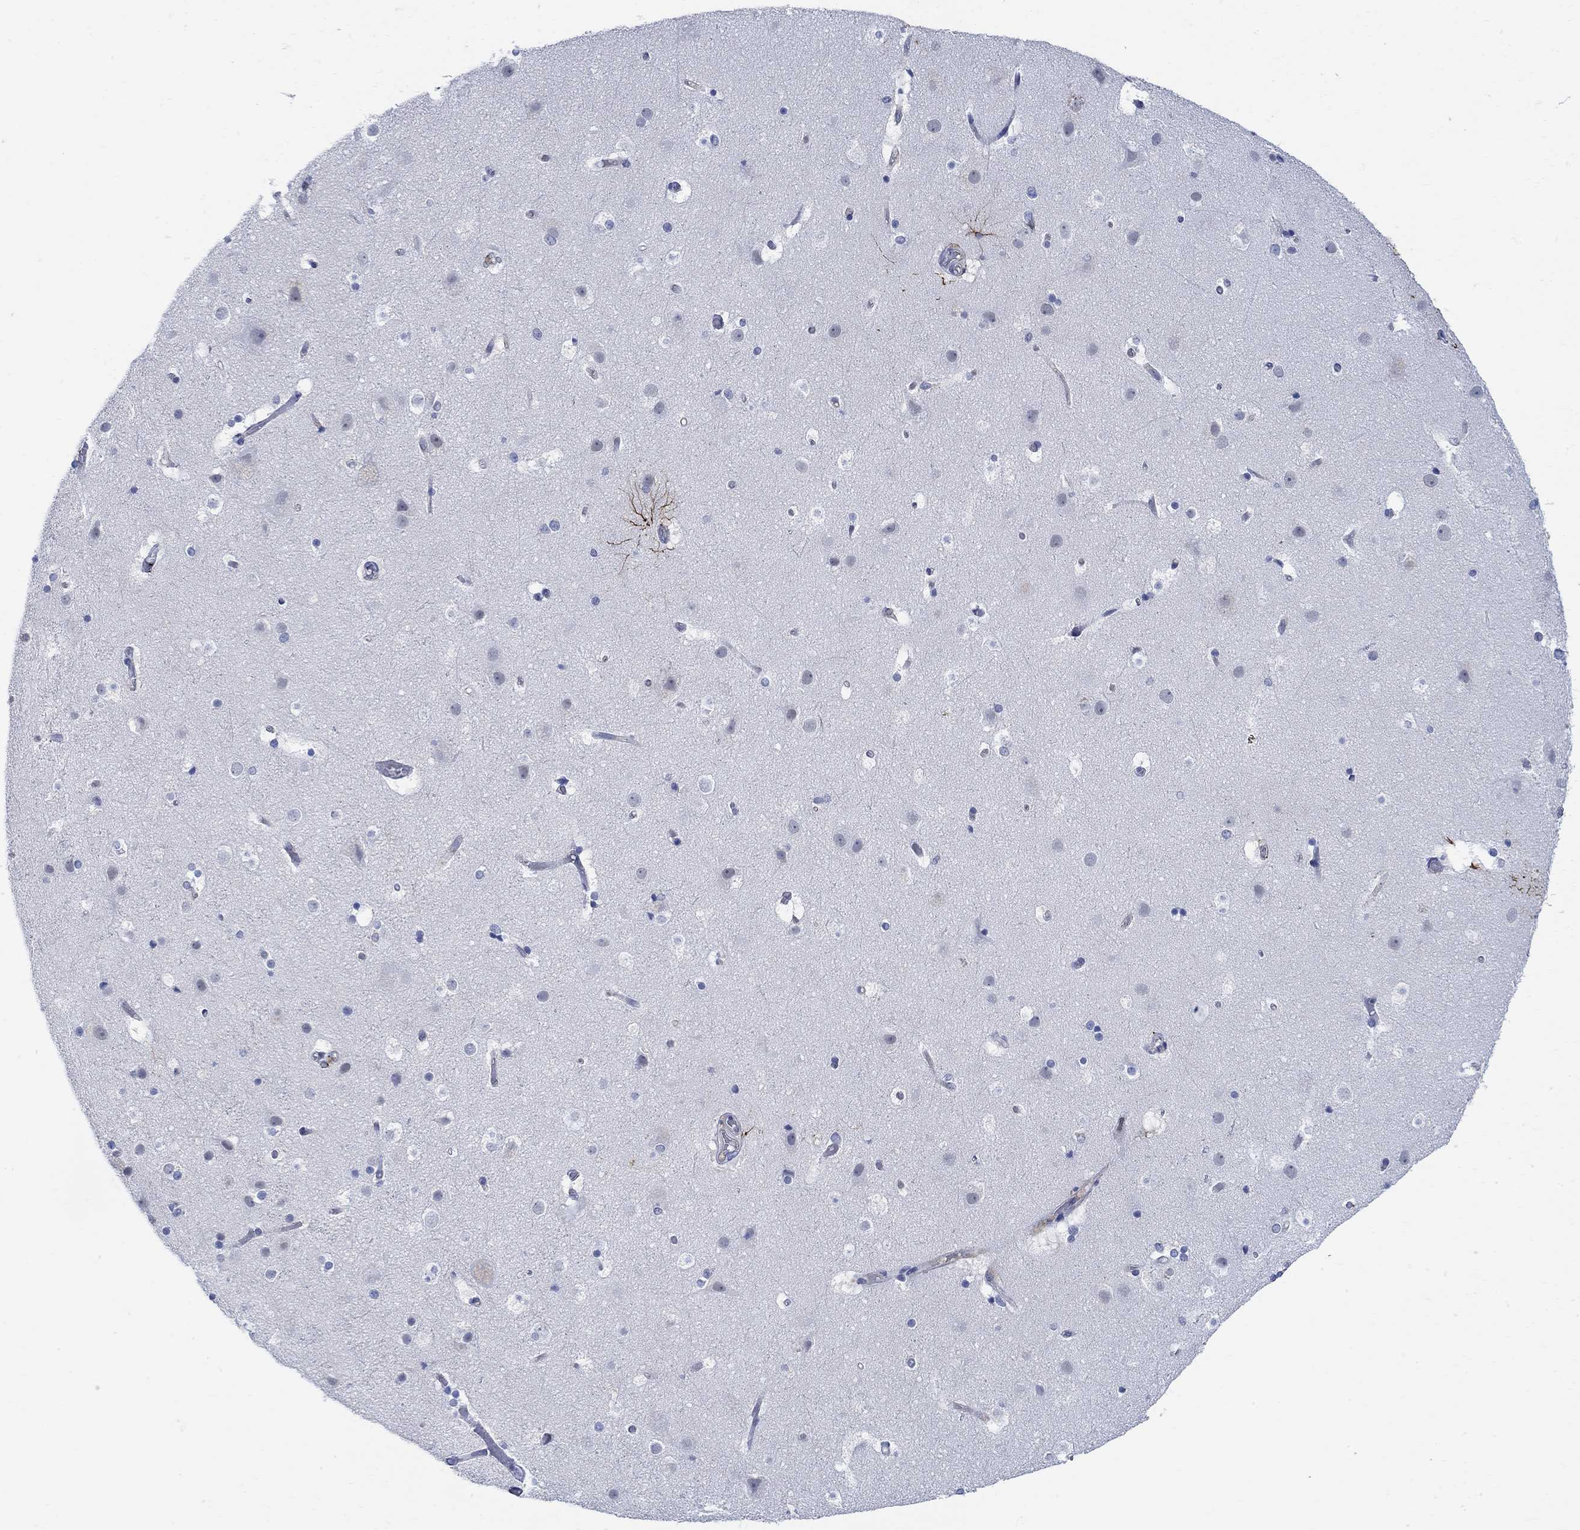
{"staining": {"intensity": "negative", "quantity": "none", "location": "none"}, "tissue": "cerebral cortex", "cell_type": "Endothelial cells", "image_type": "normal", "snomed": [{"axis": "morphology", "description": "Normal tissue, NOS"}, {"axis": "topography", "description": "Cerebral cortex"}], "caption": "Immunohistochemistry histopathology image of benign cerebral cortex: cerebral cortex stained with DAB shows no significant protein staining in endothelial cells.", "gene": "PHF21B", "patient": {"sex": "female", "age": 52}}